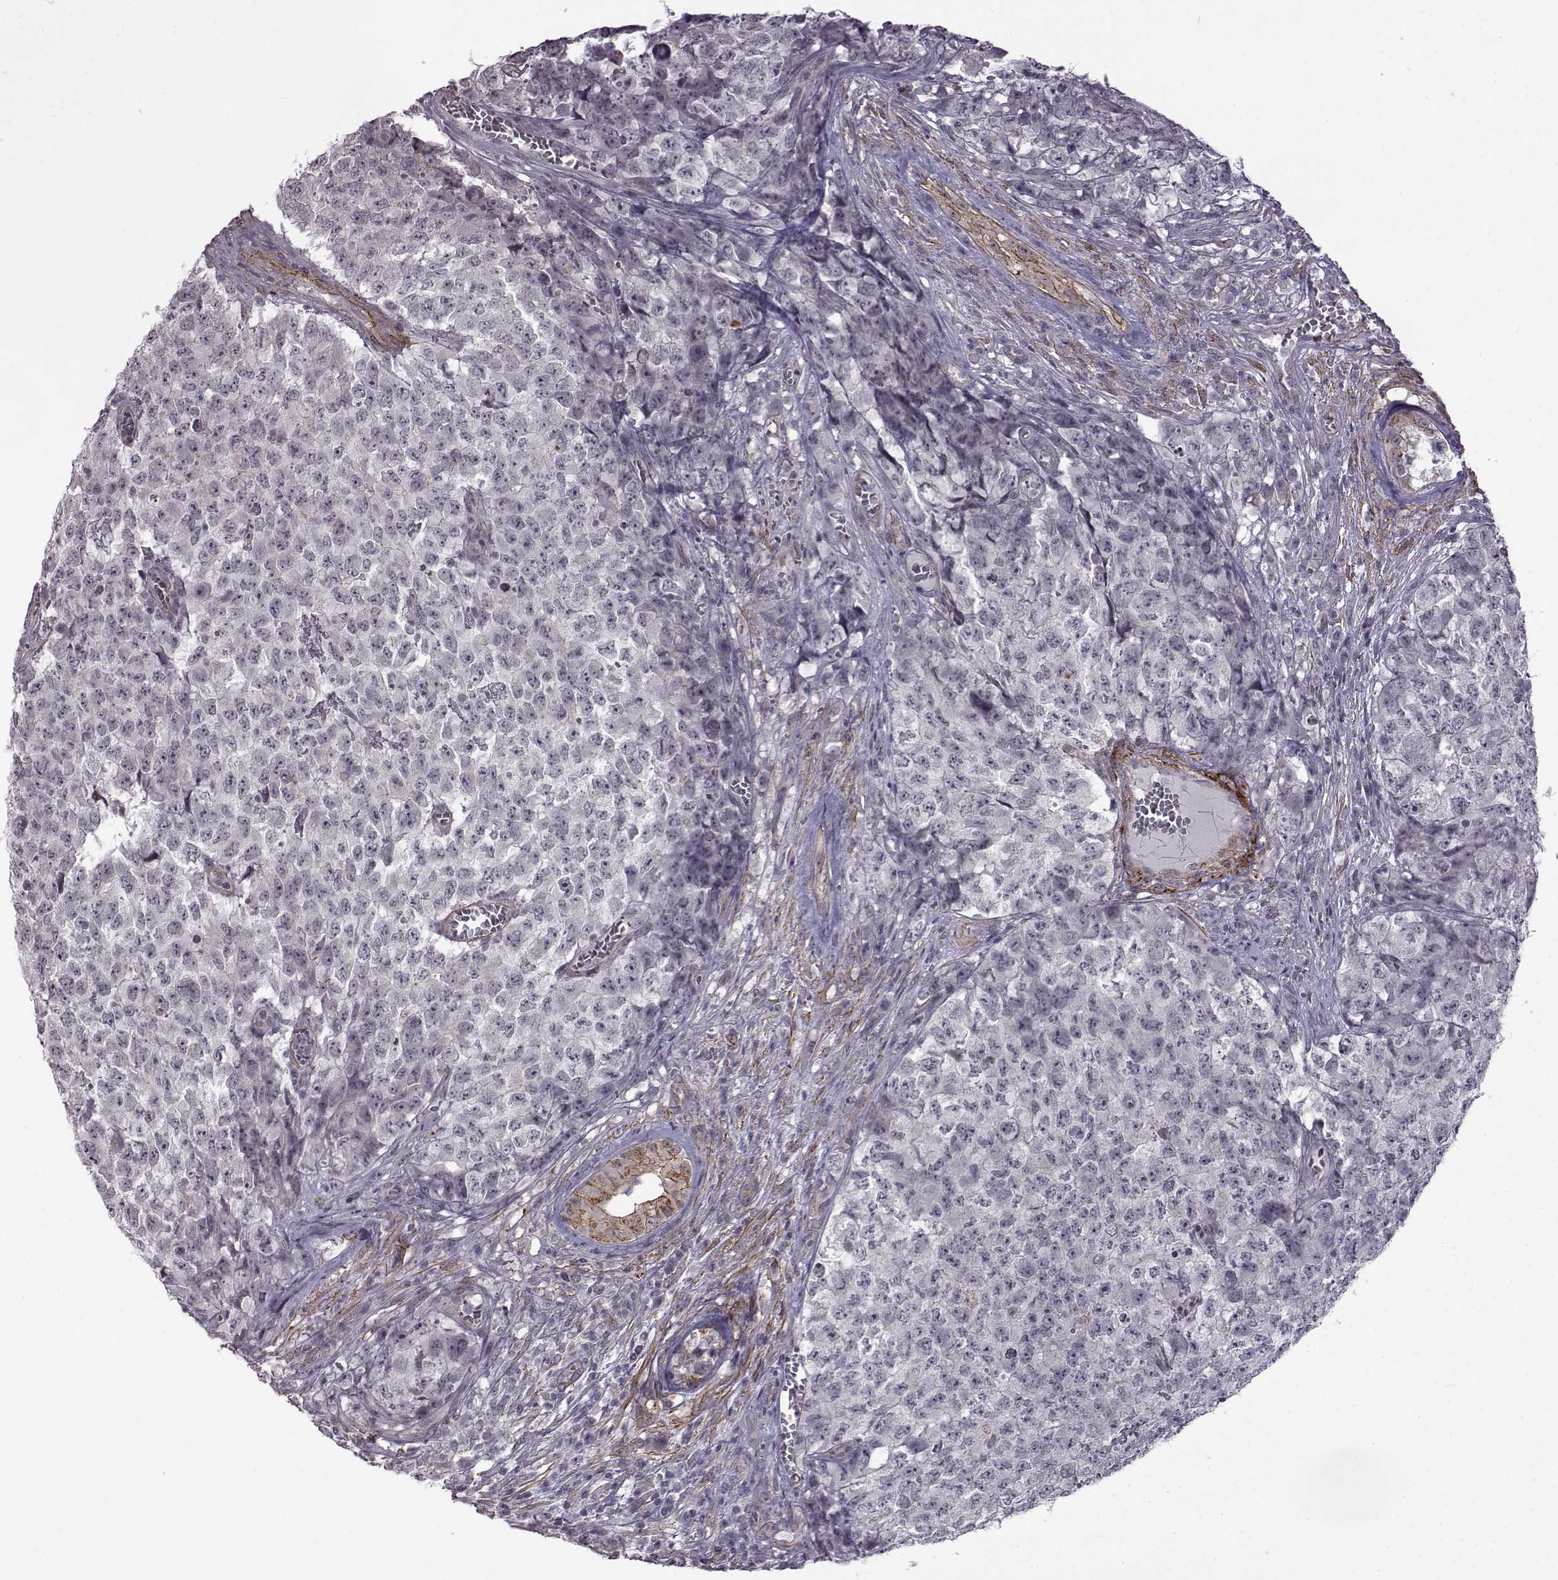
{"staining": {"intensity": "negative", "quantity": "none", "location": "none"}, "tissue": "testis cancer", "cell_type": "Tumor cells", "image_type": "cancer", "snomed": [{"axis": "morphology", "description": "Carcinoma, Embryonal, NOS"}, {"axis": "topography", "description": "Testis"}], "caption": "This is an IHC photomicrograph of testis embryonal carcinoma. There is no positivity in tumor cells.", "gene": "SYNPO2", "patient": {"sex": "male", "age": 23}}